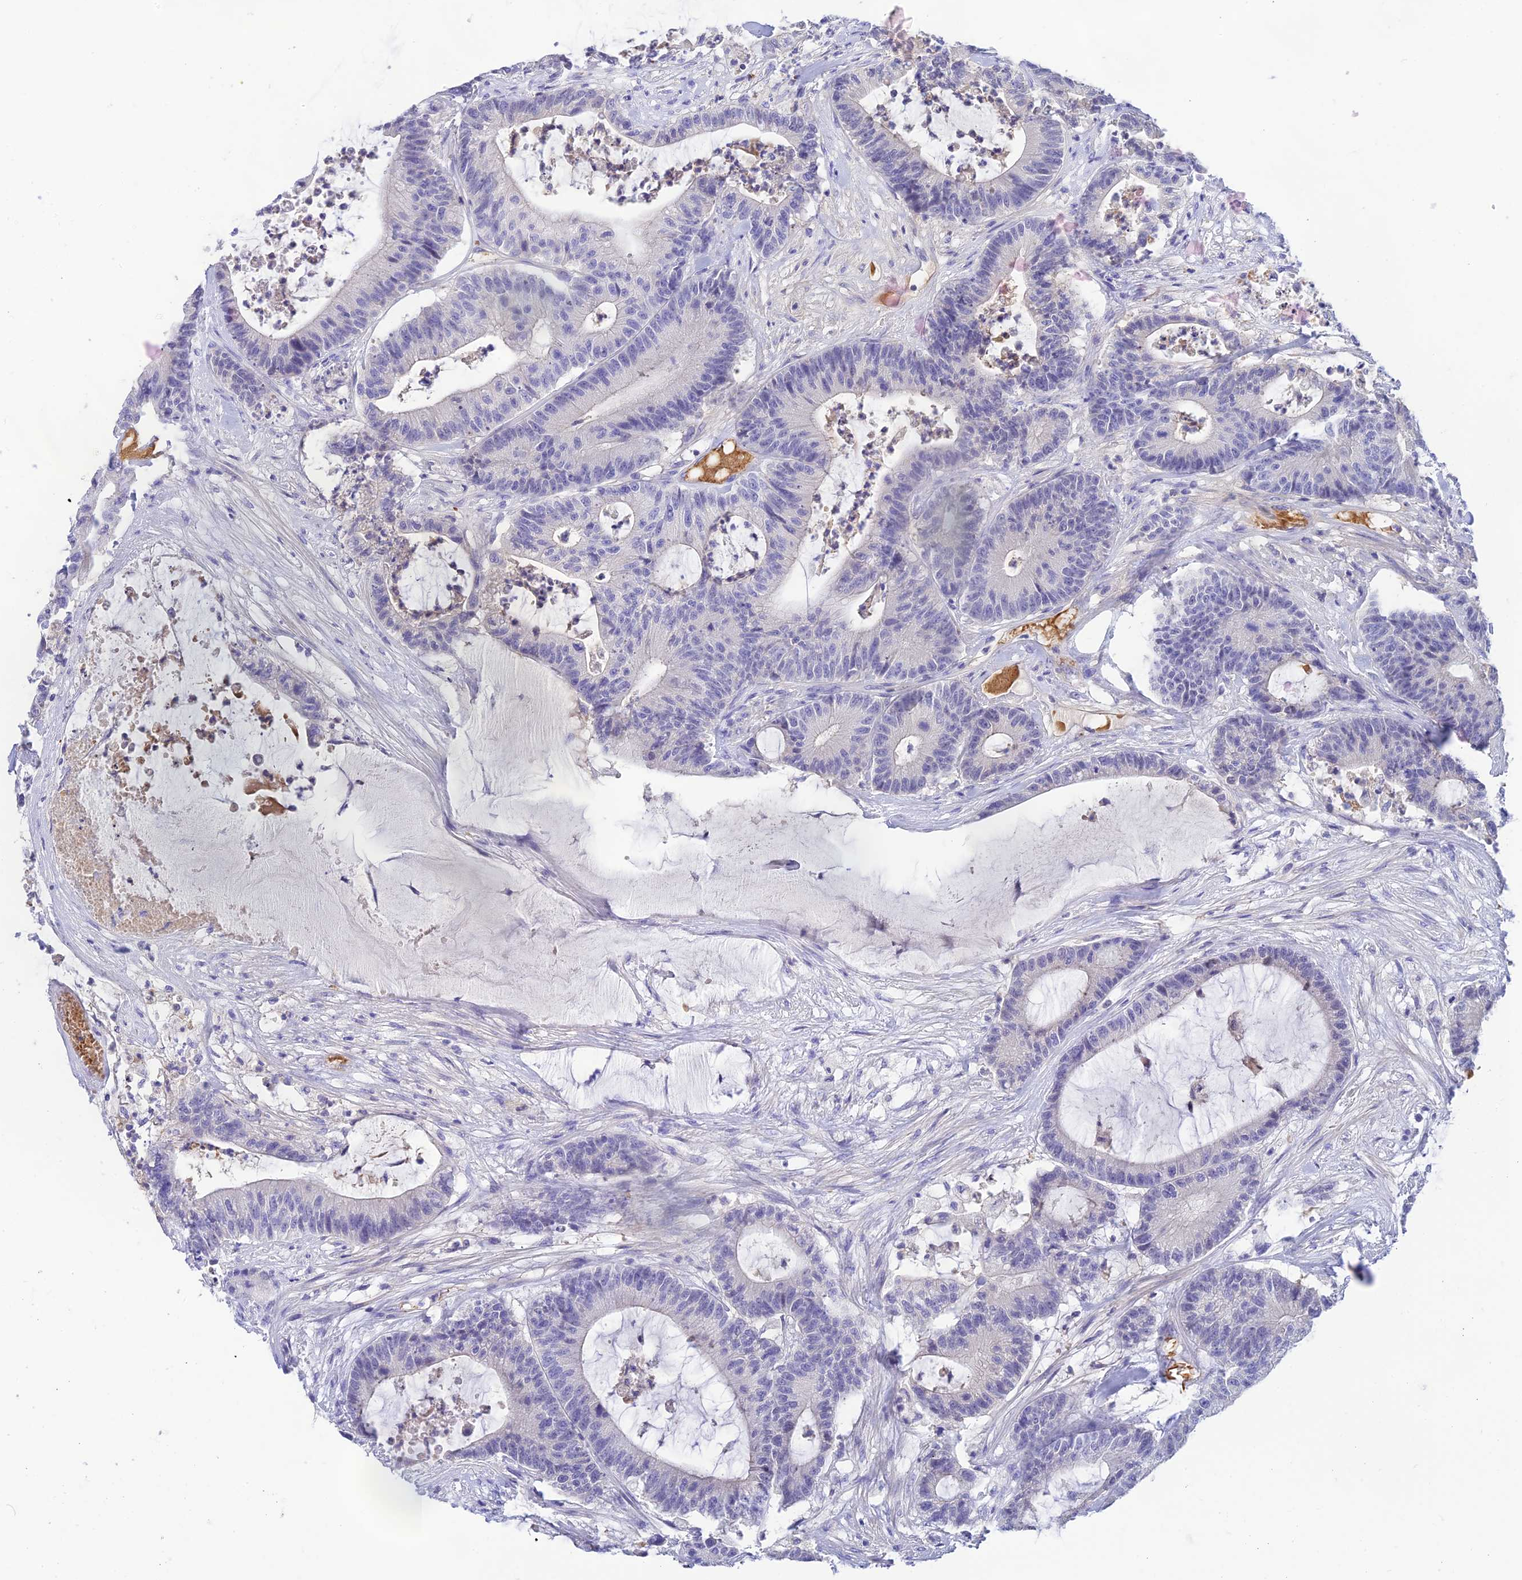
{"staining": {"intensity": "negative", "quantity": "none", "location": "none"}, "tissue": "colorectal cancer", "cell_type": "Tumor cells", "image_type": "cancer", "snomed": [{"axis": "morphology", "description": "Adenocarcinoma, NOS"}, {"axis": "topography", "description": "Colon"}], "caption": "This is an IHC image of colorectal cancer. There is no staining in tumor cells.", "gene": "HDHD2", "patient": {"sex": "female", "age": 84}}